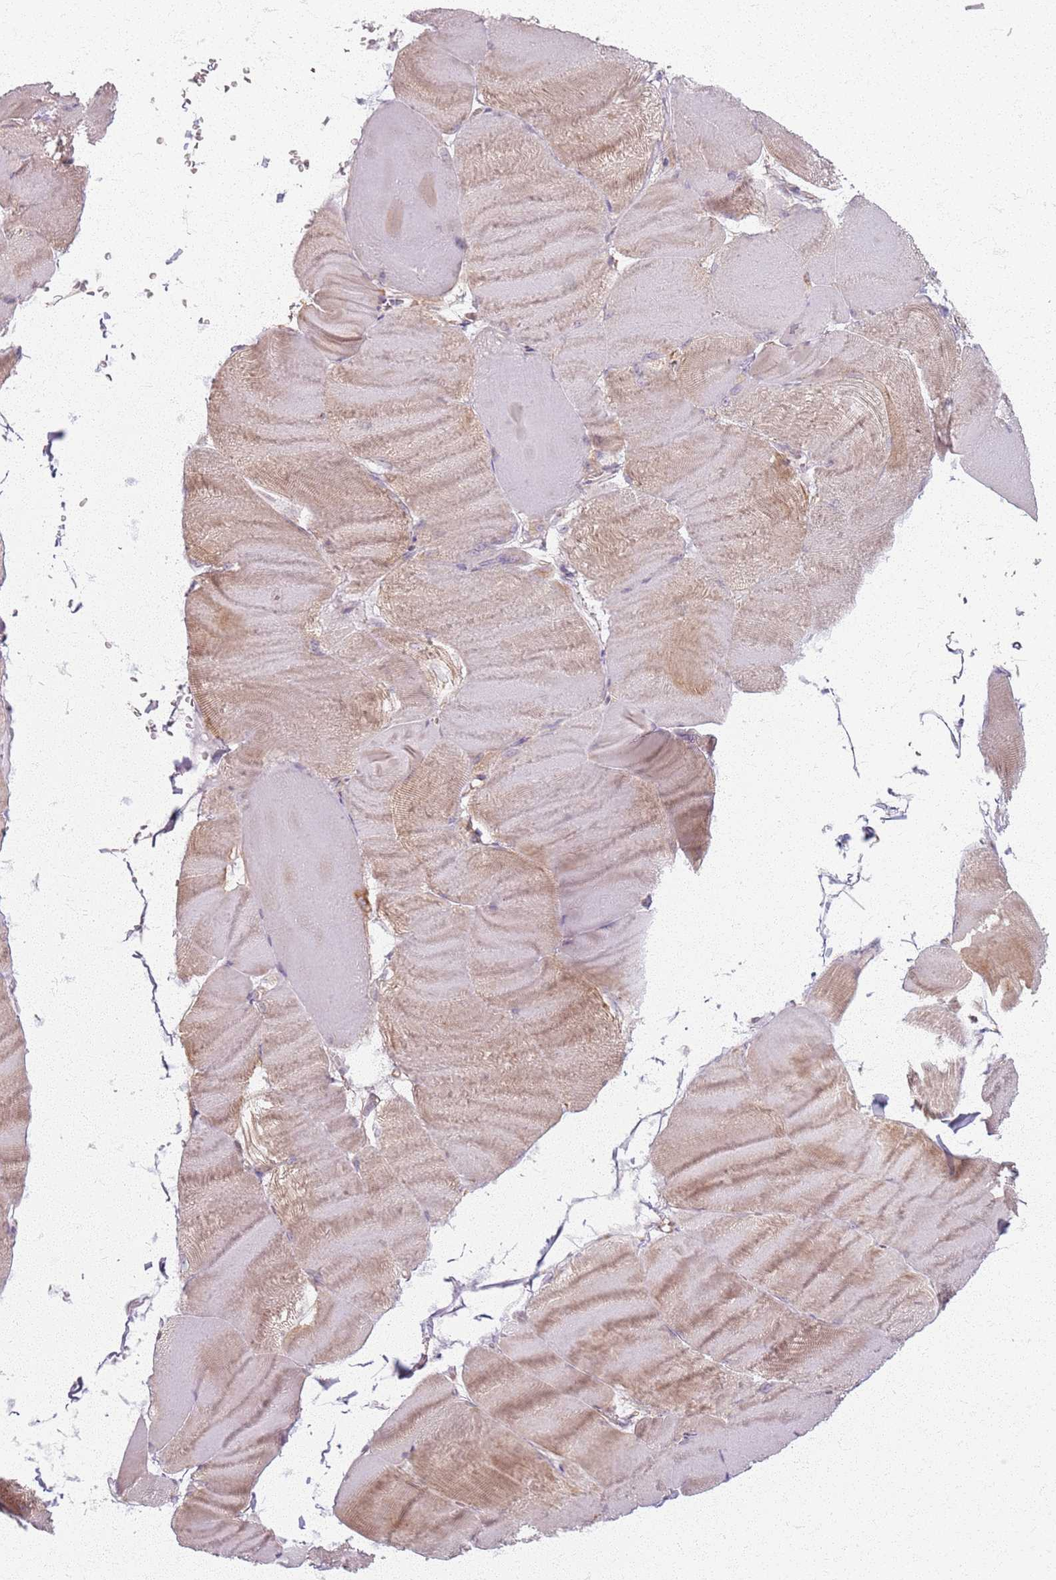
{"staining": {"intensity": "moderate", "quantity": "25%-75%", "location": "cytoplasmic/membranous"}, "tissue": "skeletal muscle", "cell_type": "Myocytes", "image_type": "normal", "snomed": [{"axis": "morphology", "description": "Normal tissue, NOS"}, {"axis": "morphology", "description": "Basal cell carcinoma"}, {"axis": "topography", "description": "Skeletal muscle"}], "caption": "Normal skeletal muscle exhibits moderate cytoplasmic/membranous staining in approximately 25%-75% of myocytes, visualized by immunohistochemistry.", "gene": "KCNA5", "patient": {"sex": "female", "age": 64}}